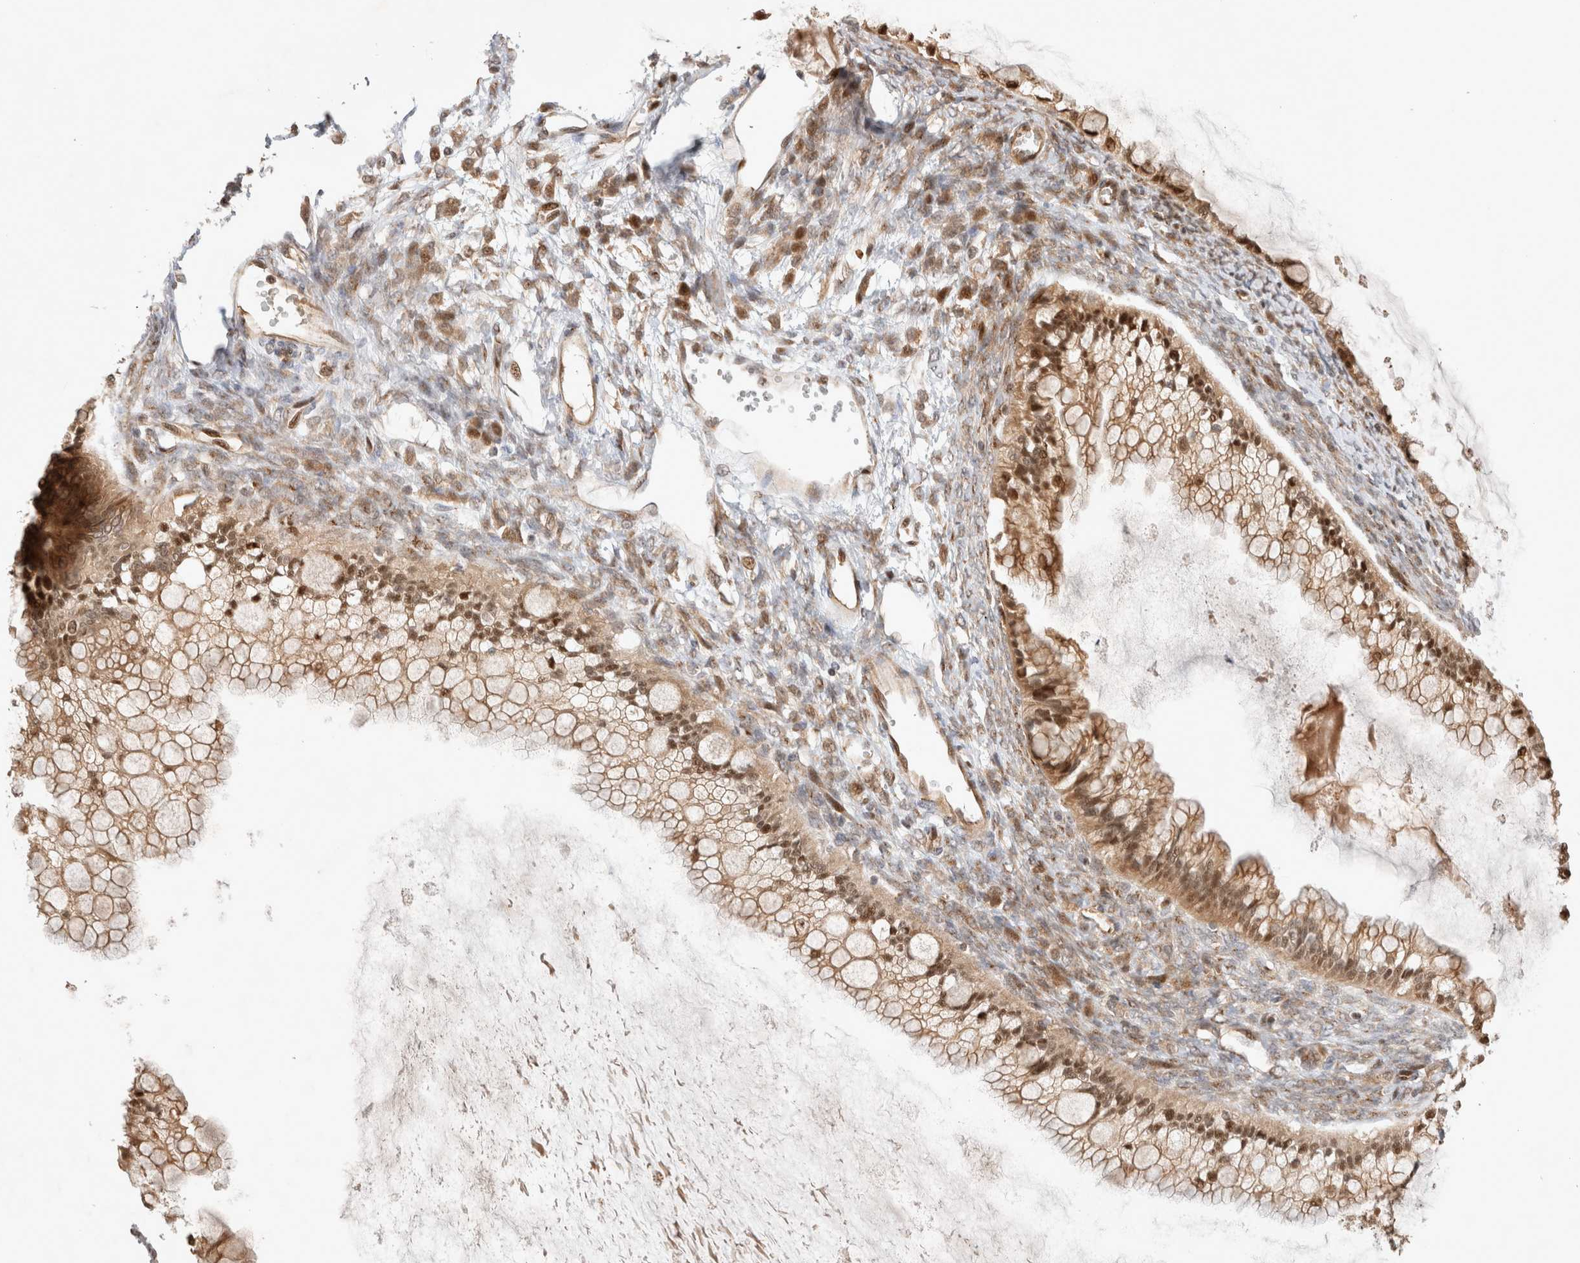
{"staining": {"intensity": "moderate", "quantity": ">75%", "location": "cytoplasmic/membranous,nuclear"}, "tissue": "ovarian cancer", "cell_type": "Tumor cells", "image_type": "cancer", "snomed": [{"axis": "morphology", "description": "Cystadenocarcinoma, mucinous, NOS"}, {"axis": "topography", "description": "Ovary"}], "caption": "Tumor cells show medium levels of moderate cytoplasmic/membranous and nuclear positivity in approximately >75% of cells in ovarian mucinous cystadenocarcinoma.", "gene": "OTUD6B", "patient": {"sex": "female", "age": 57}}